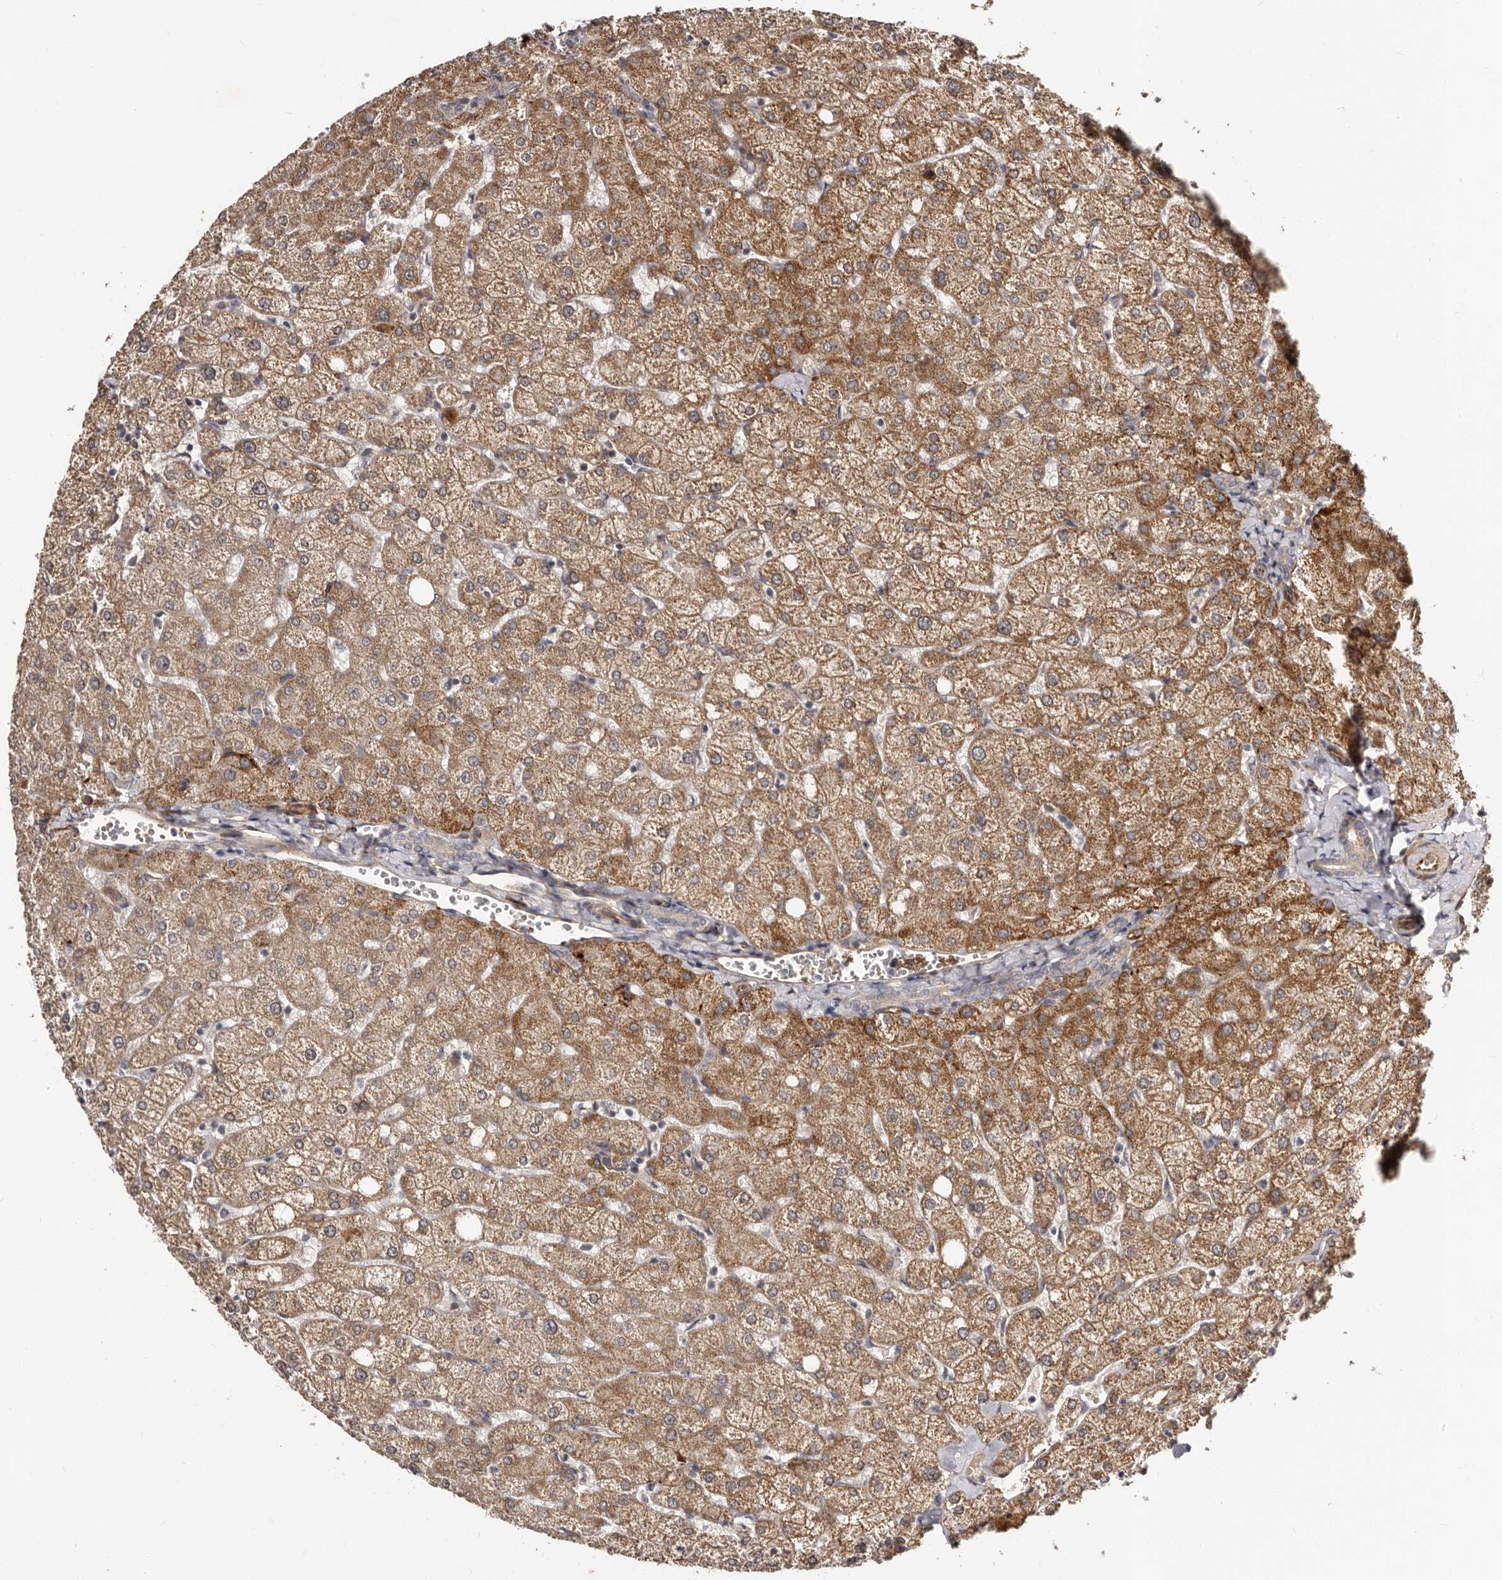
{"staining": {"intensity": "weak", "quantity": ">75%", "location": "cytoplasmic/membranous"}, "tissue": "liver", "cell_type": "Cholangiocytes", "image_type": "normal", "snomed": [{"axis": "morphology", "description": "Normal tissue, NOS"}, {"axis": "topography", "description": "Liver"}], "caption": "A brown stain labels weak cytoplasmic/membranous expression of a protein in cholangiocytes of unremarkable human liver. (Brightfield microscopy of DAB IHC at high magnification).", "gene": "TBC1D22B", "patient": {"sex": "female", "age": 54}}